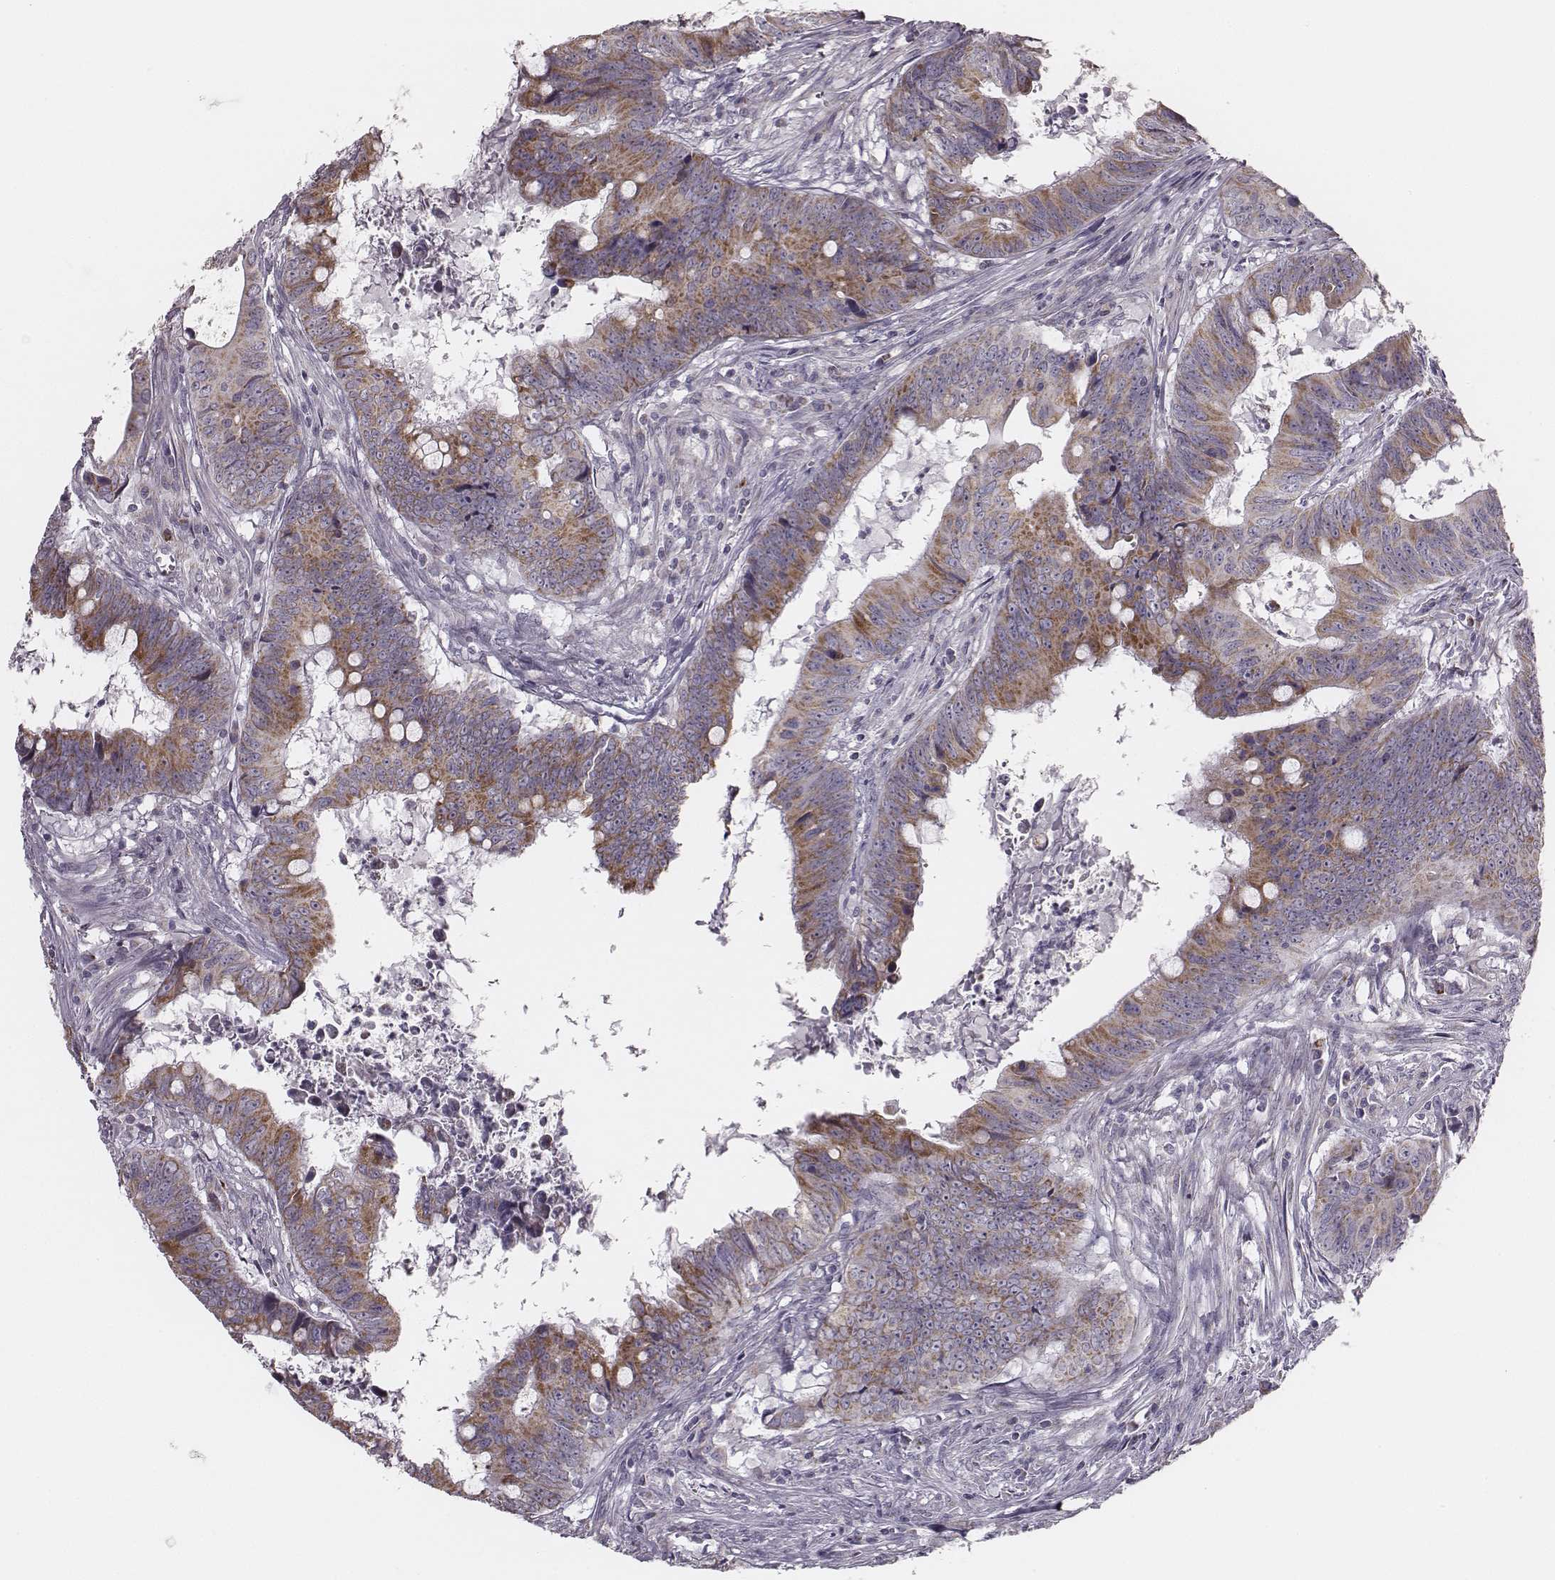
{"staining": {"intensity": "weak", "quantity": "25%-75%", "location": "cytoplasmic/membranous"}, "tissue": "colorectal cancer", "cell_type": "Tumor cells", "image_type": "cancer", "snomed": [{"axis": "morphology", "description": "Adenocarcinoma, NOS"}, {"axis": "topography", "description": "Colon"}], "caption": "Tumor cells show low levels of weak cytoplasmic/membranous expression in about 25%-75% of cells in human adenocarcinoma (colorectal).", "gene": "UBL4B", "patient": {"sex": "female", "age": 82}}